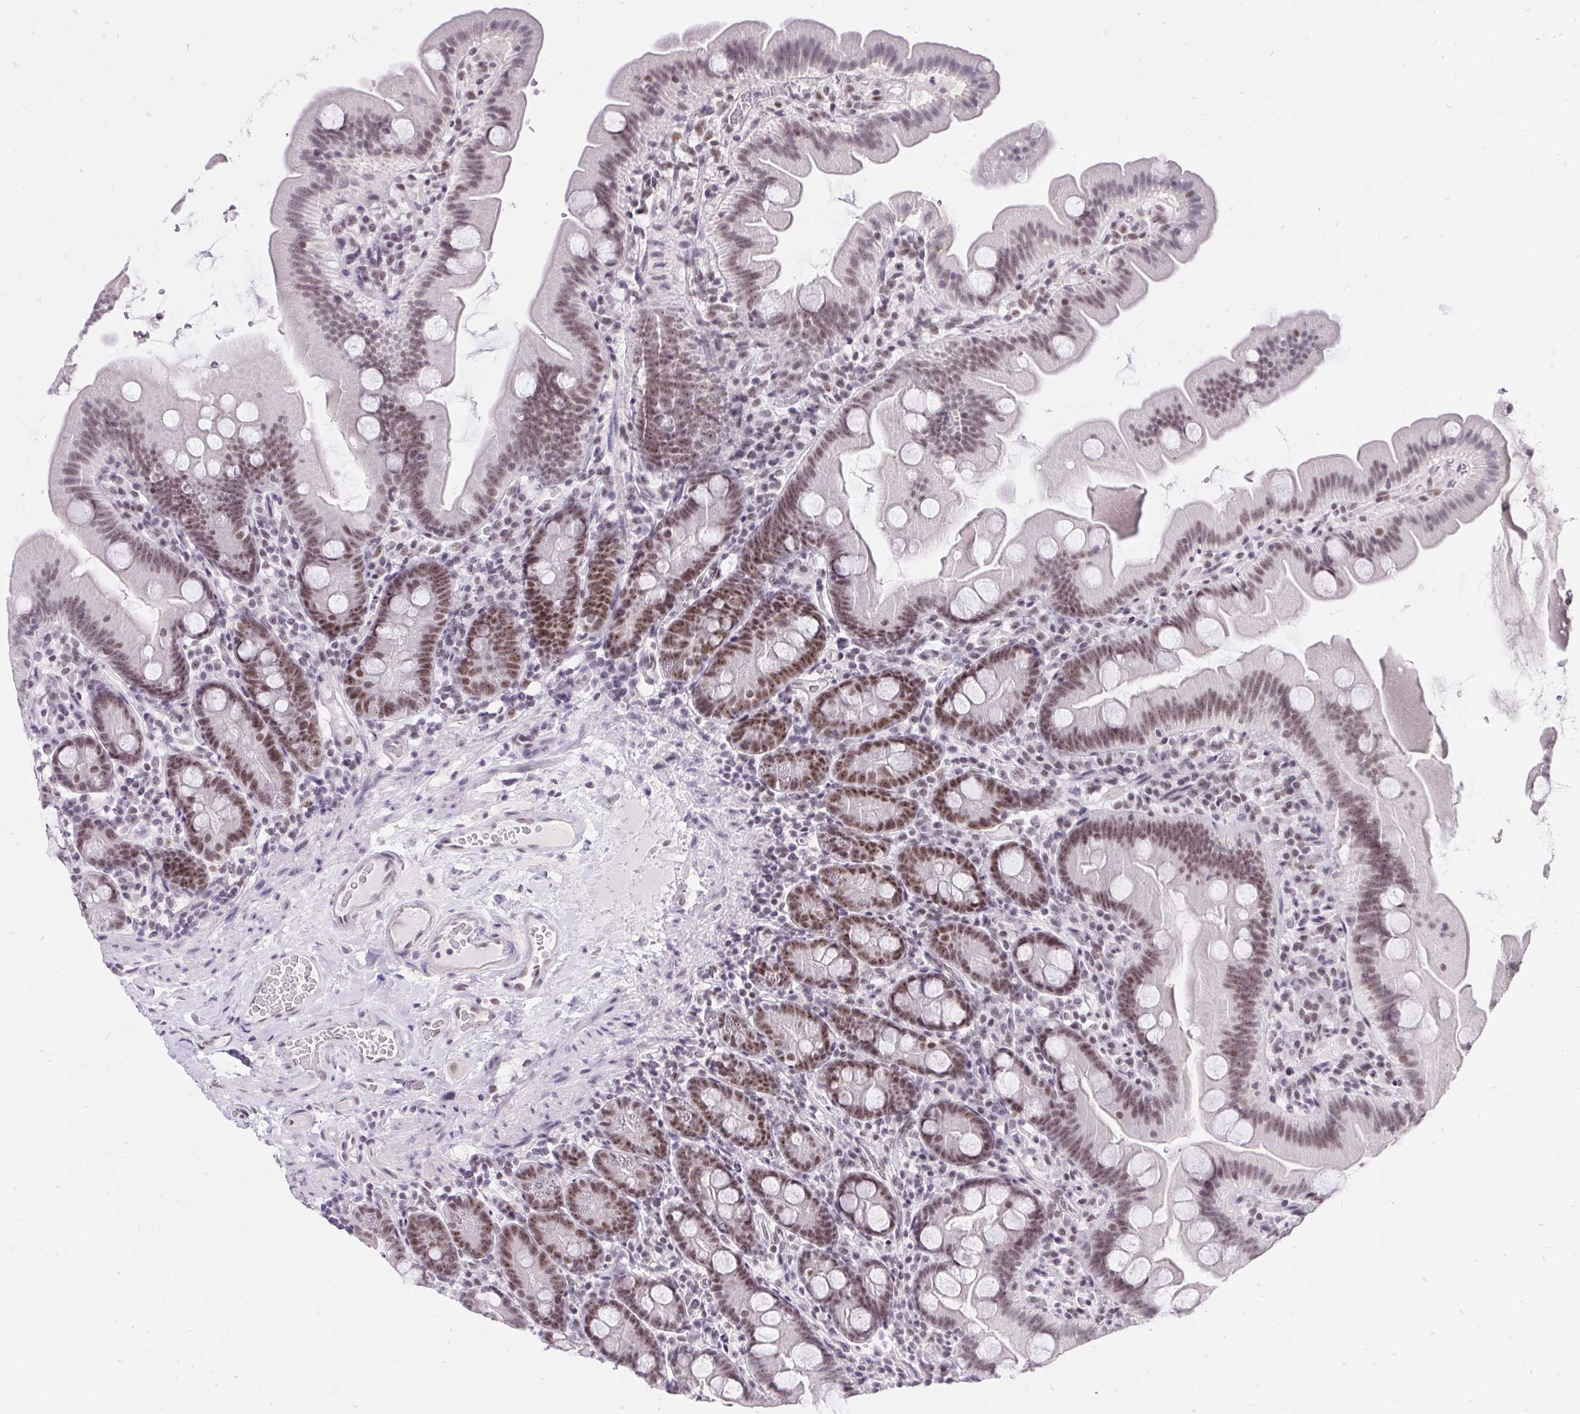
{"staining": {"intensity": "moderate", "quantity": ">75%", "location": "nuclear"}, "tissue": "small intestine", "cell_type": "Glandular cells", "image_type": "normal", "snomed": [{"axis": "morphology", "description": "Normal tissue, NOS"}, {"axis": "topography", "description": "Small intestine"}], "caption": "Glandular cells reveal medium levels of moderate nuclear expression in approximately >75% of cells in normal human small intestine. (DAB IHC, brown staining for protein, blue staining for nuclei).", "gene": "ZNF860", "patient": {"sex": "female", "age": 68}}